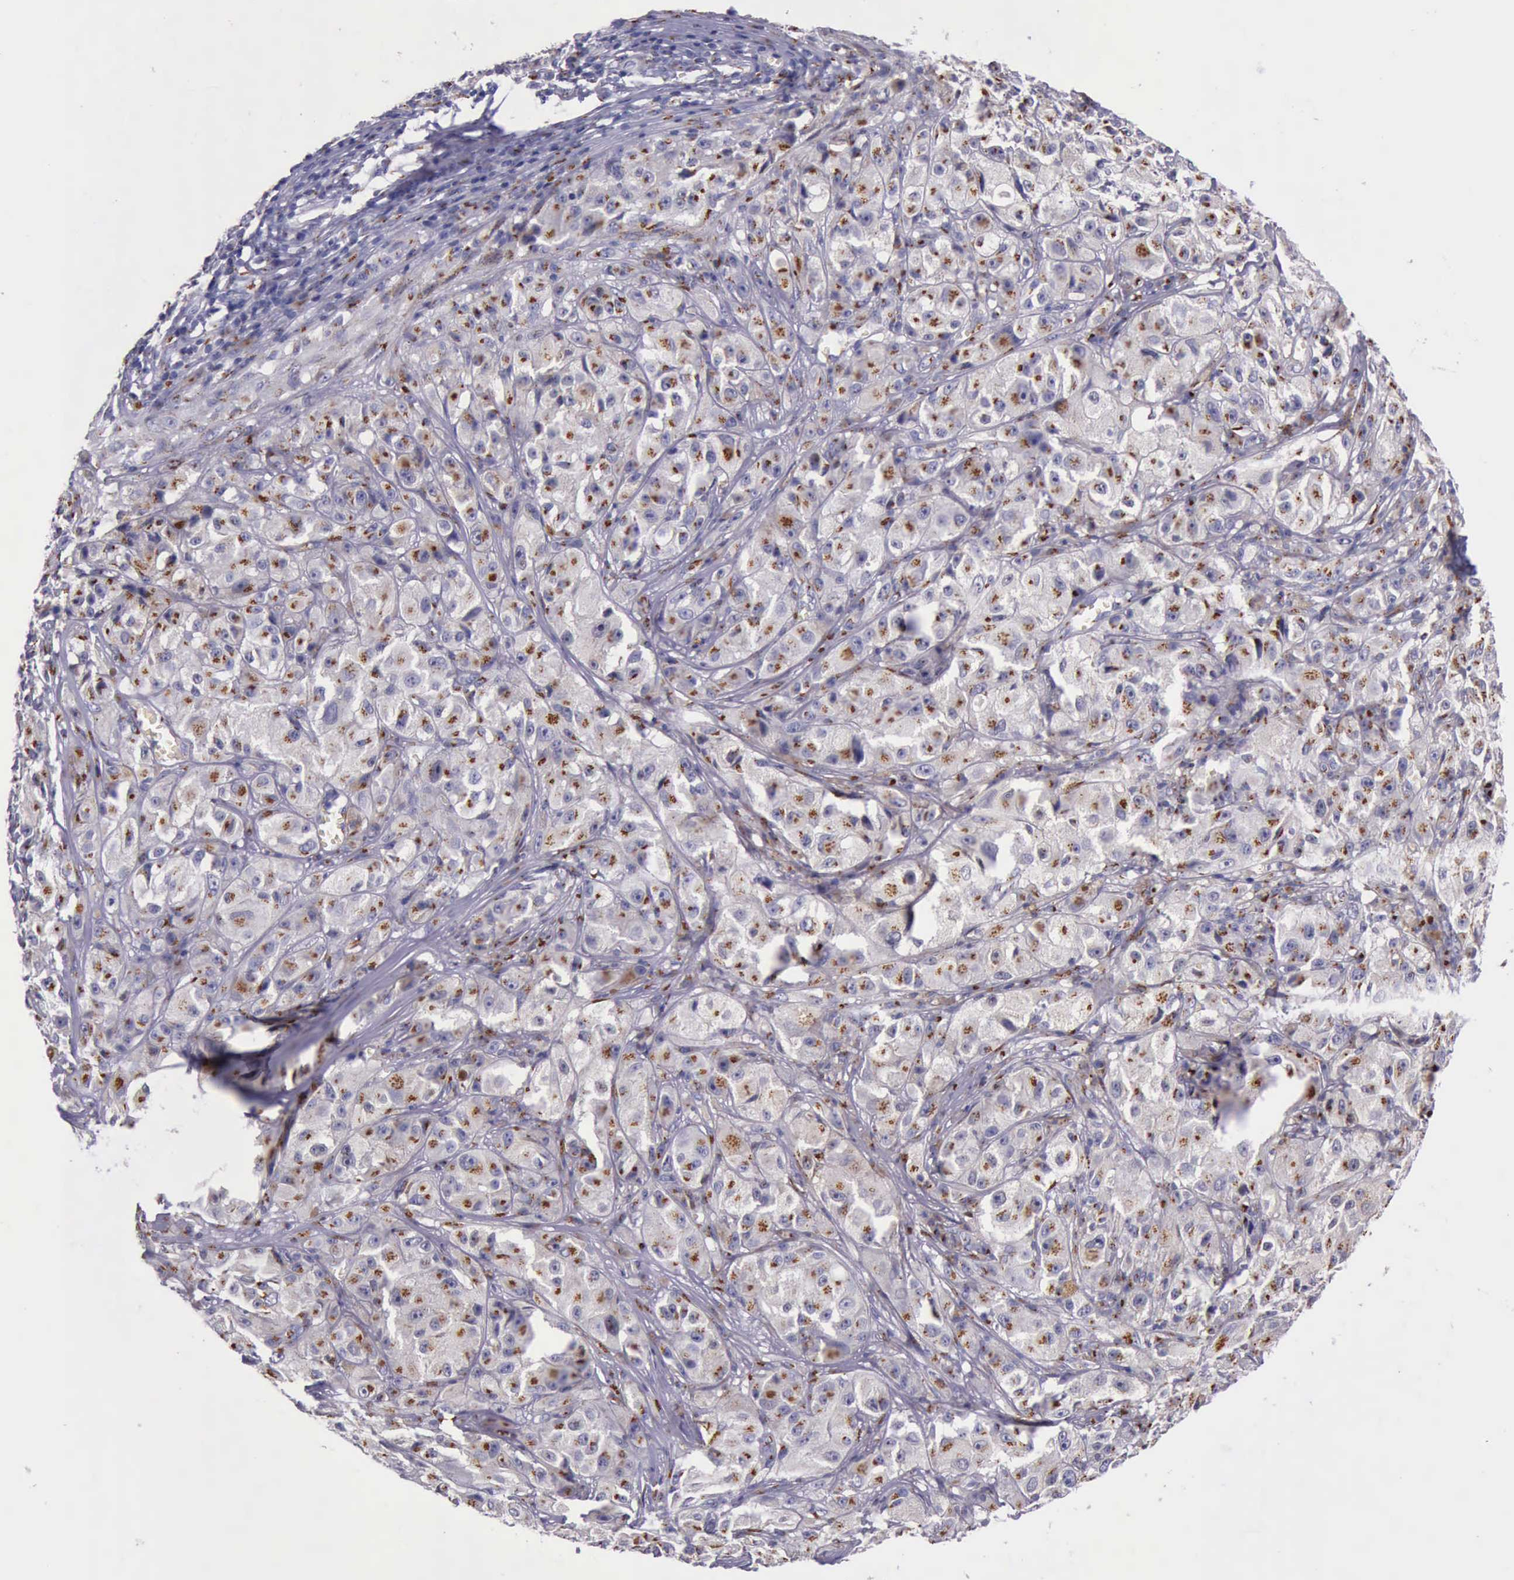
{"staining": {"intensity": "strong", "quantity": ">75%", "location": "cytoplasmic/membranous"}, "tissue": "melanoma", "cell_type": "Tumor cells", "image_type": "cancer", "snomed": [{"axis": "morphology", "description": "Malignant melanoma, NOS"}, {"axis": "topography", "description": "Skin"}], "caption": "Immunohistochemical staining of human malignant melanoma exhibits high levels of strong cytoplasmic/membranous positivity in approximately >75% of tumor cells. (DAB (3,3'-diaminobenzidine) = brown stain, brightfield microscopy at high magnification).", "gene": "GOLGA5", "patient": {"sex": "male", "age": 56}}